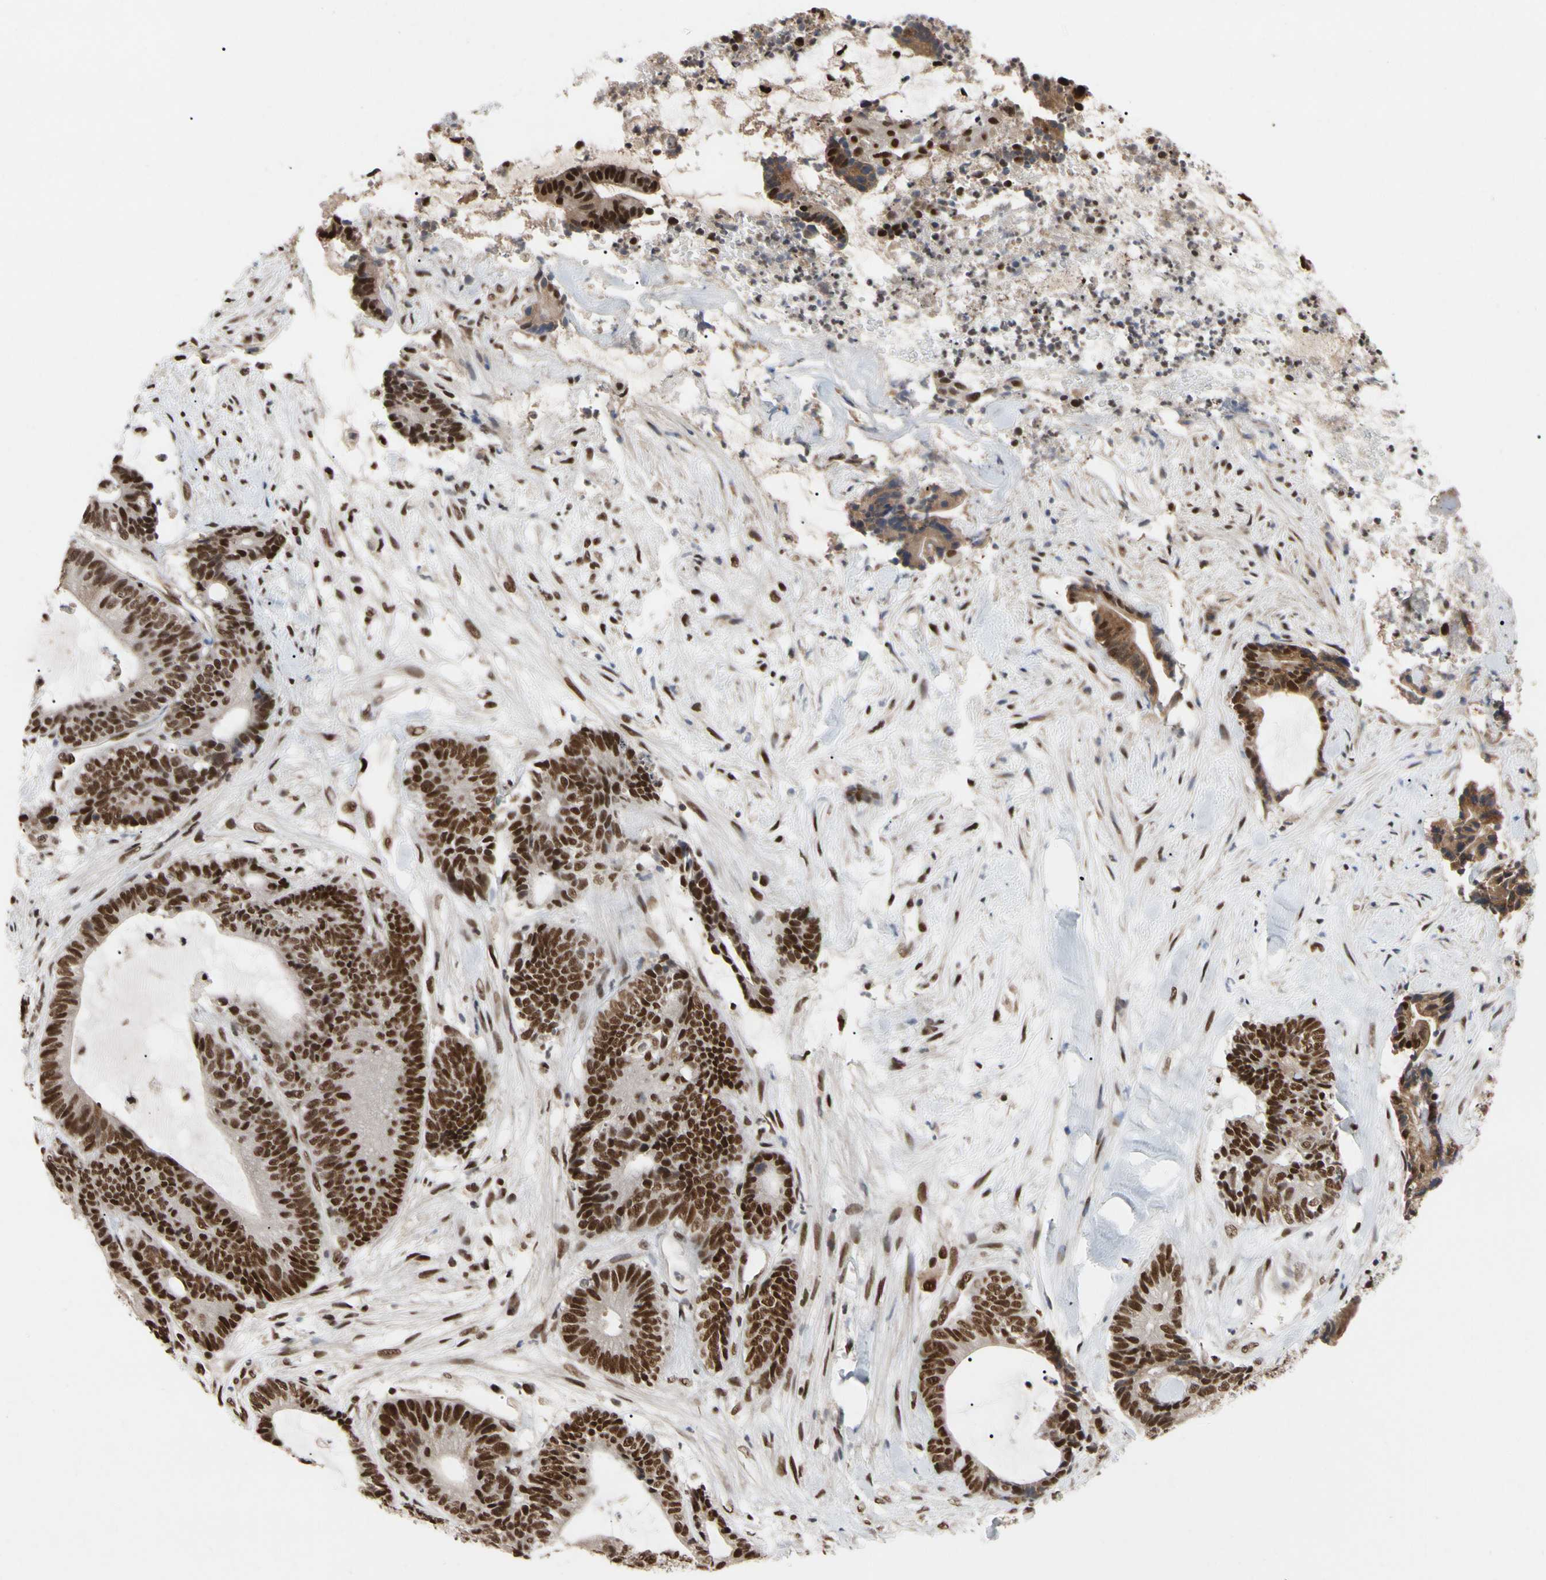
{"staining": {"intensity": "strong", "quantity": ">75%", "location": "nuclear"}, "tissue": "colorectal cancer", "cell_type": "Tumor cells", "image_type": "cancer", "snomed": [{"axis": "morphology", "description": "Adenocarcinoma, NOS"}, {"axis": "topography", "description": "Colon"}], "caption": "Colorectal adenocarcinoma tissue exhibits strong nuclear expression in about >75% of tumor cells", "gene": "FAM98B", "patient": {"sex": "female", "age": 84}}